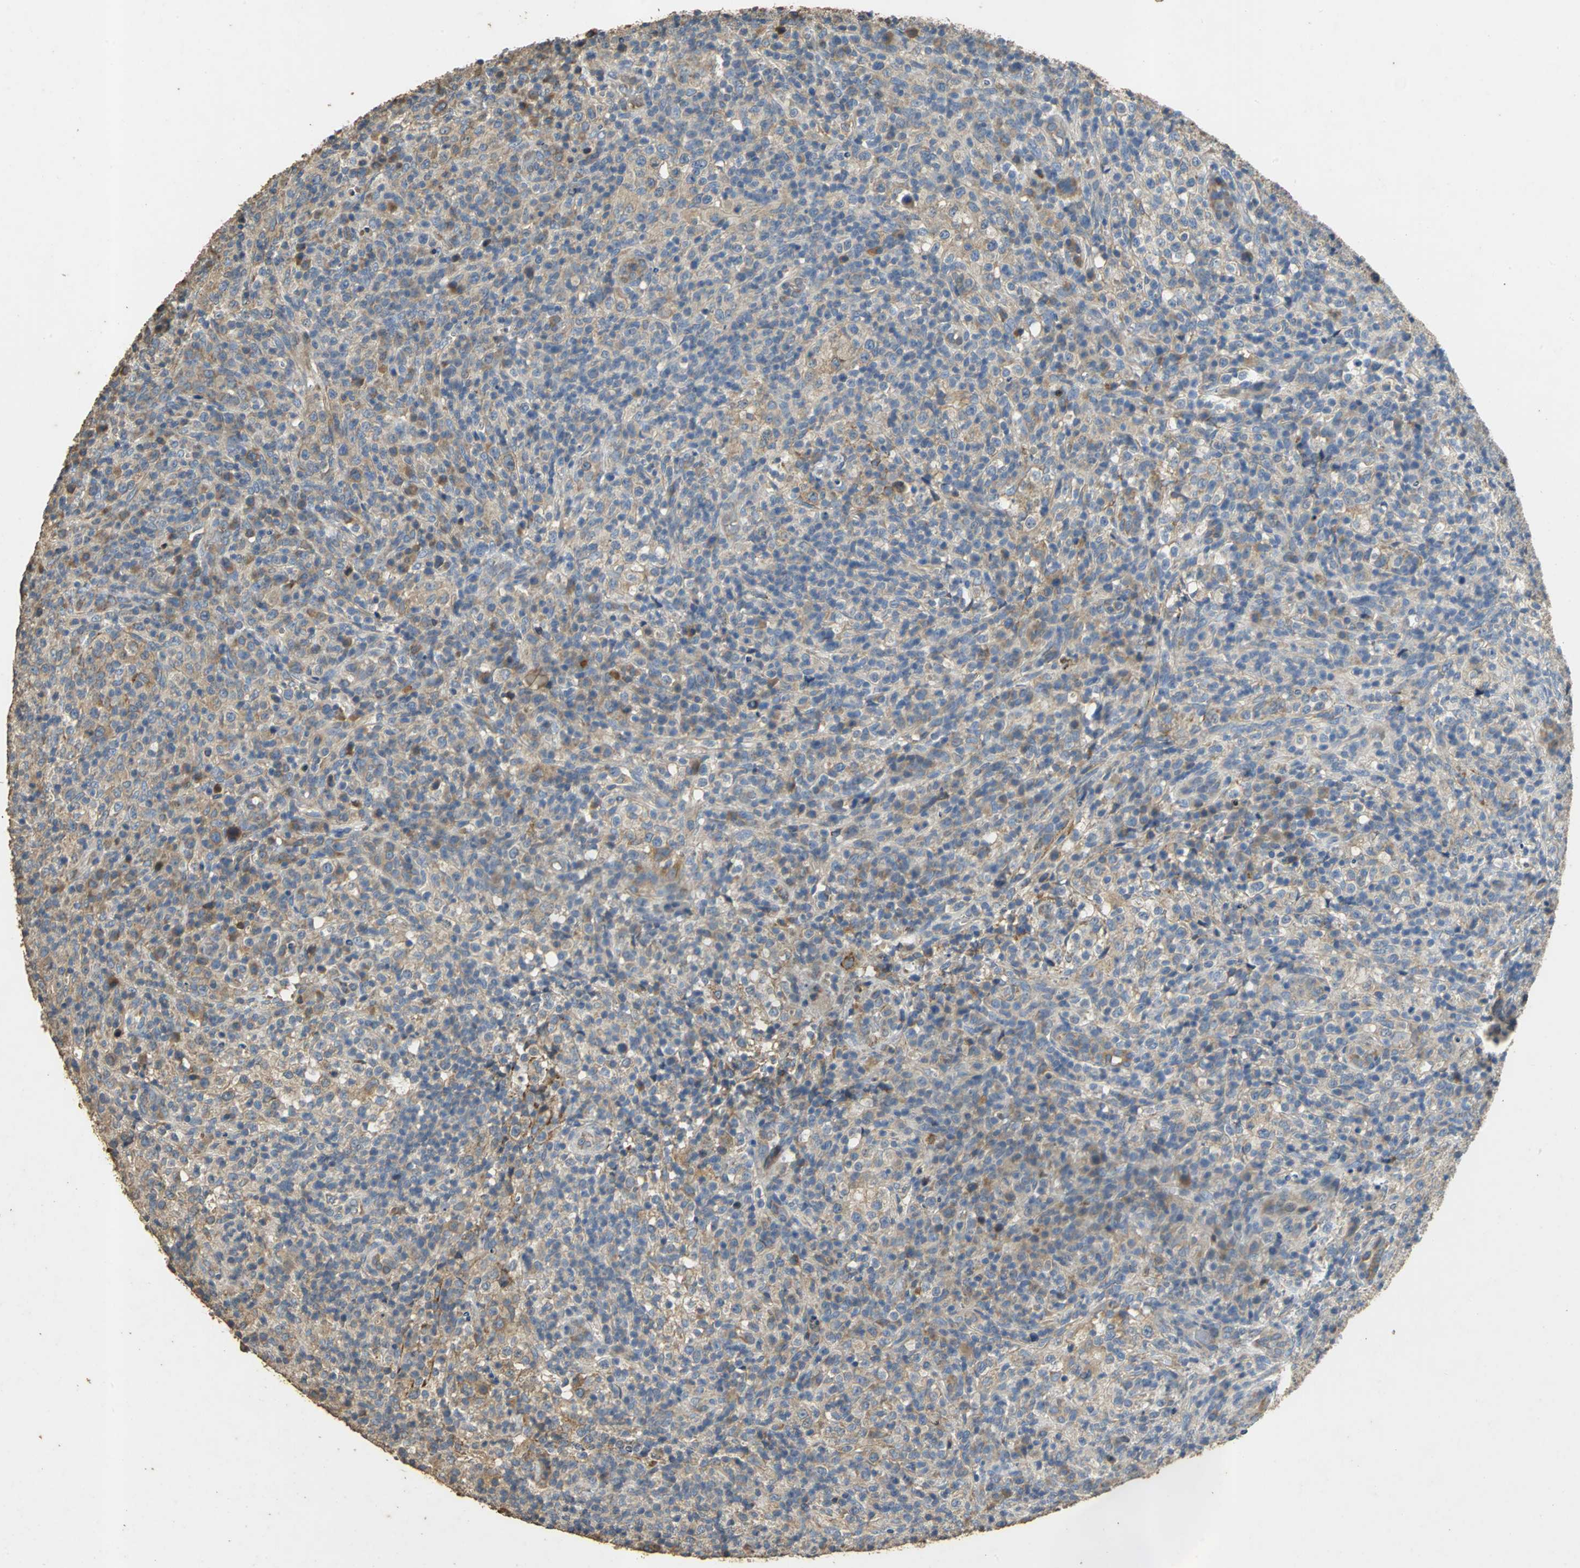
{"staining": {"intensity": "moderate", "quantity": "25%-75%", "location": "cytoplasmic/membranous"}, "tissue": "lymphoma", "cell_type": "Tumor cells", "image_type": "cancer", "snomed": [{"axis": "morphology", "description": "Malignant lymphoma, non-Hodgkin's type, High grade"}, {"axis": "topography", "description": "Lymph node"}], "caption": "Lymphoma was stained to show a protein in brown. There is medium levels of moderate cytoplasmic/membranous staining in approximately 25%-75% of tumor cells. The staining was performed using DAB to visualize the protein expression in brown, while the nuclei were stained in blue with hematoxylin (Magnification: 20x).", "gene": "ACSL4", "patient": {"sex": "female", "age": 76}}